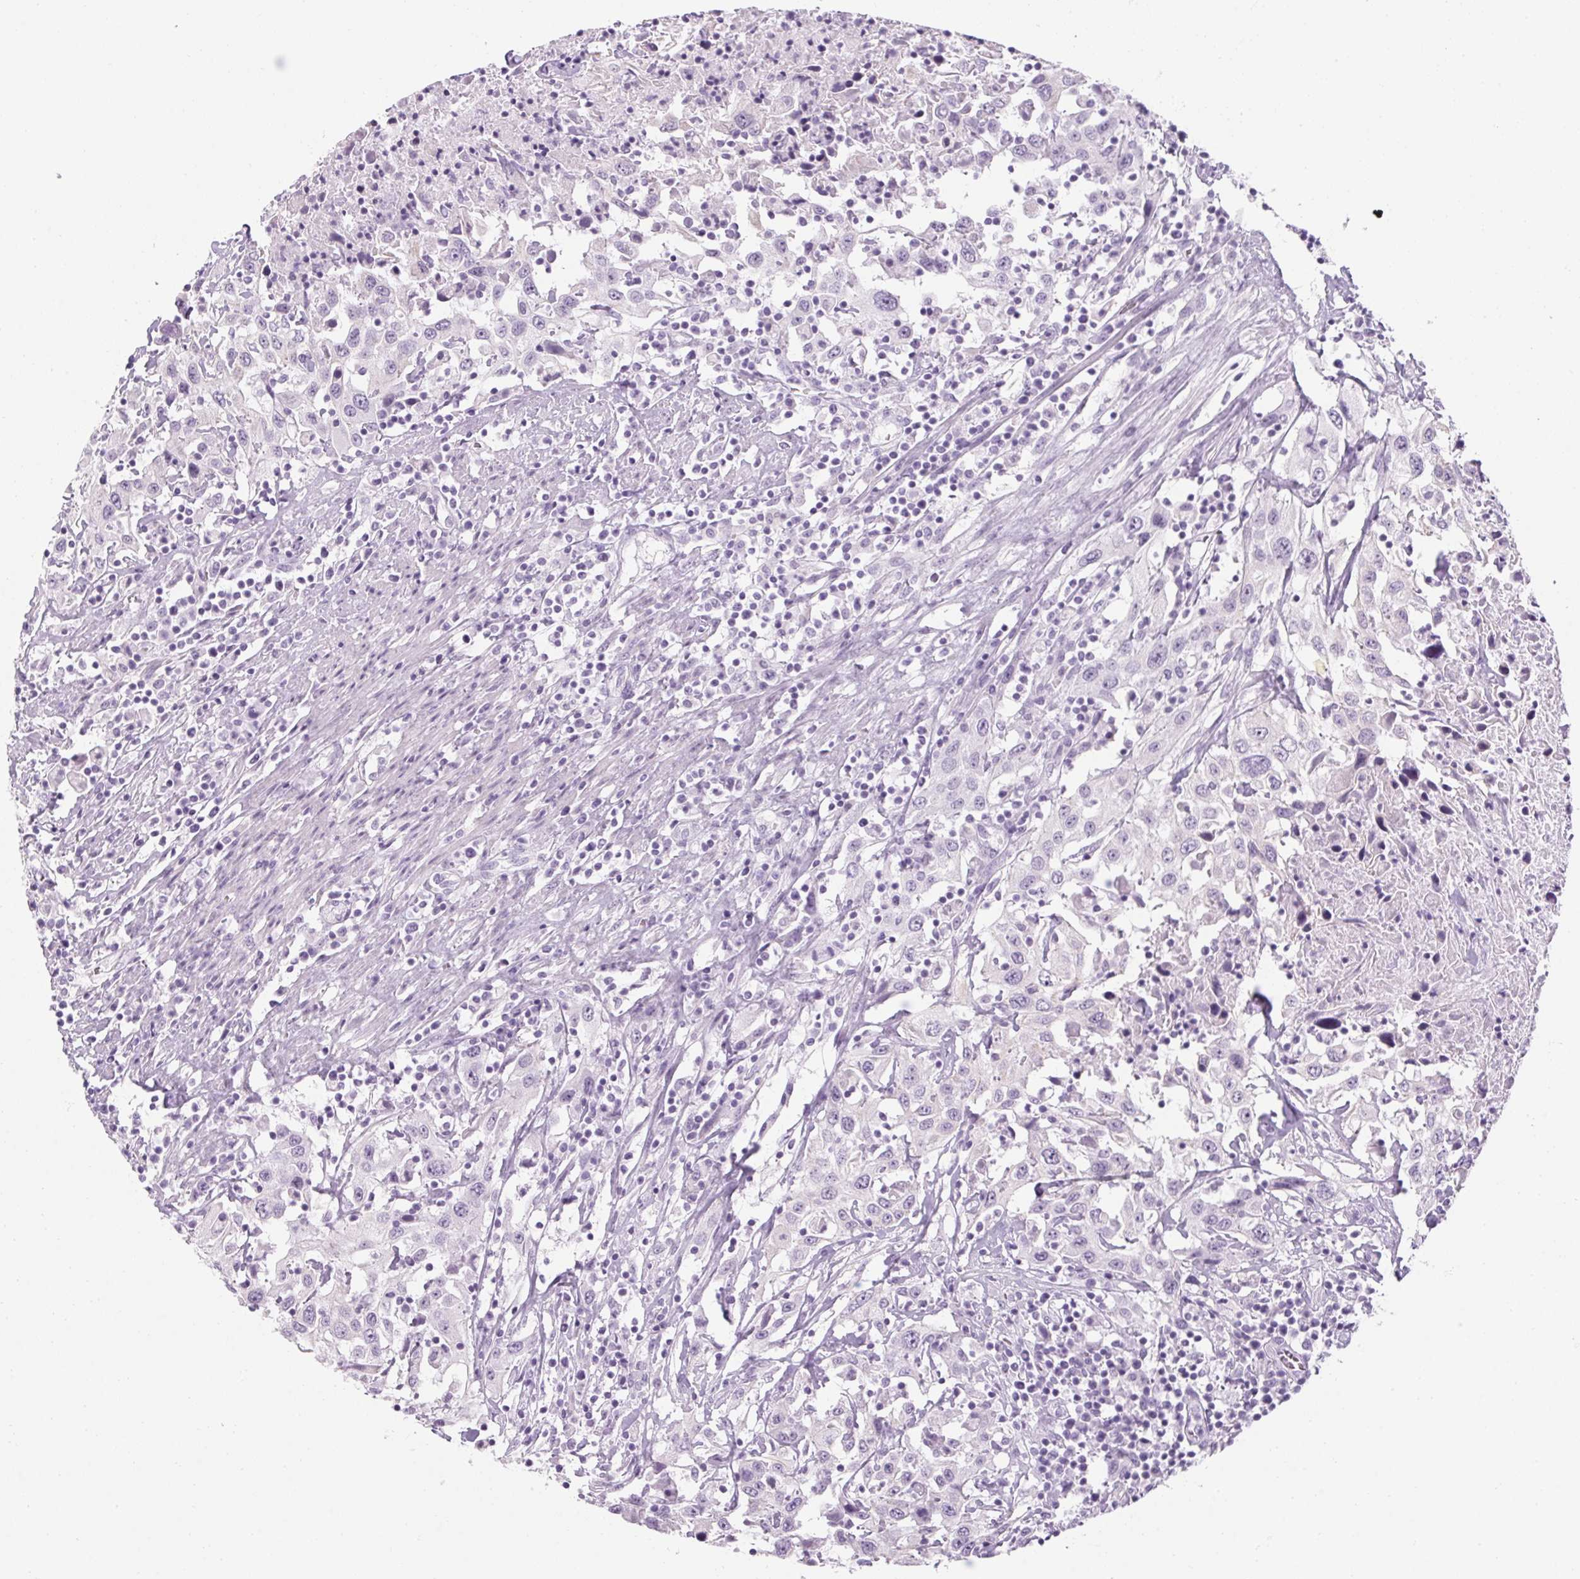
{"staining": {"intensity": "negative", "quantity": "none", "location": "none"}, "tissue": "urothelial cancer", "cell_type": "Tumor cells", "image_type": "cancer", "snomed": [{"axis": "morphology", "description": "Urothelial carcinoma, High grade"}, {"axis": "topography", "description": "Urinary bladder"}], "caption": "Immunohistochemistry image of neoplastic tissue: urothelial cancer stained with DAB displays no significant protein staining in tumor cells.", "gene": "RPTN", "patient": {"sex": "male", "age": 61}}